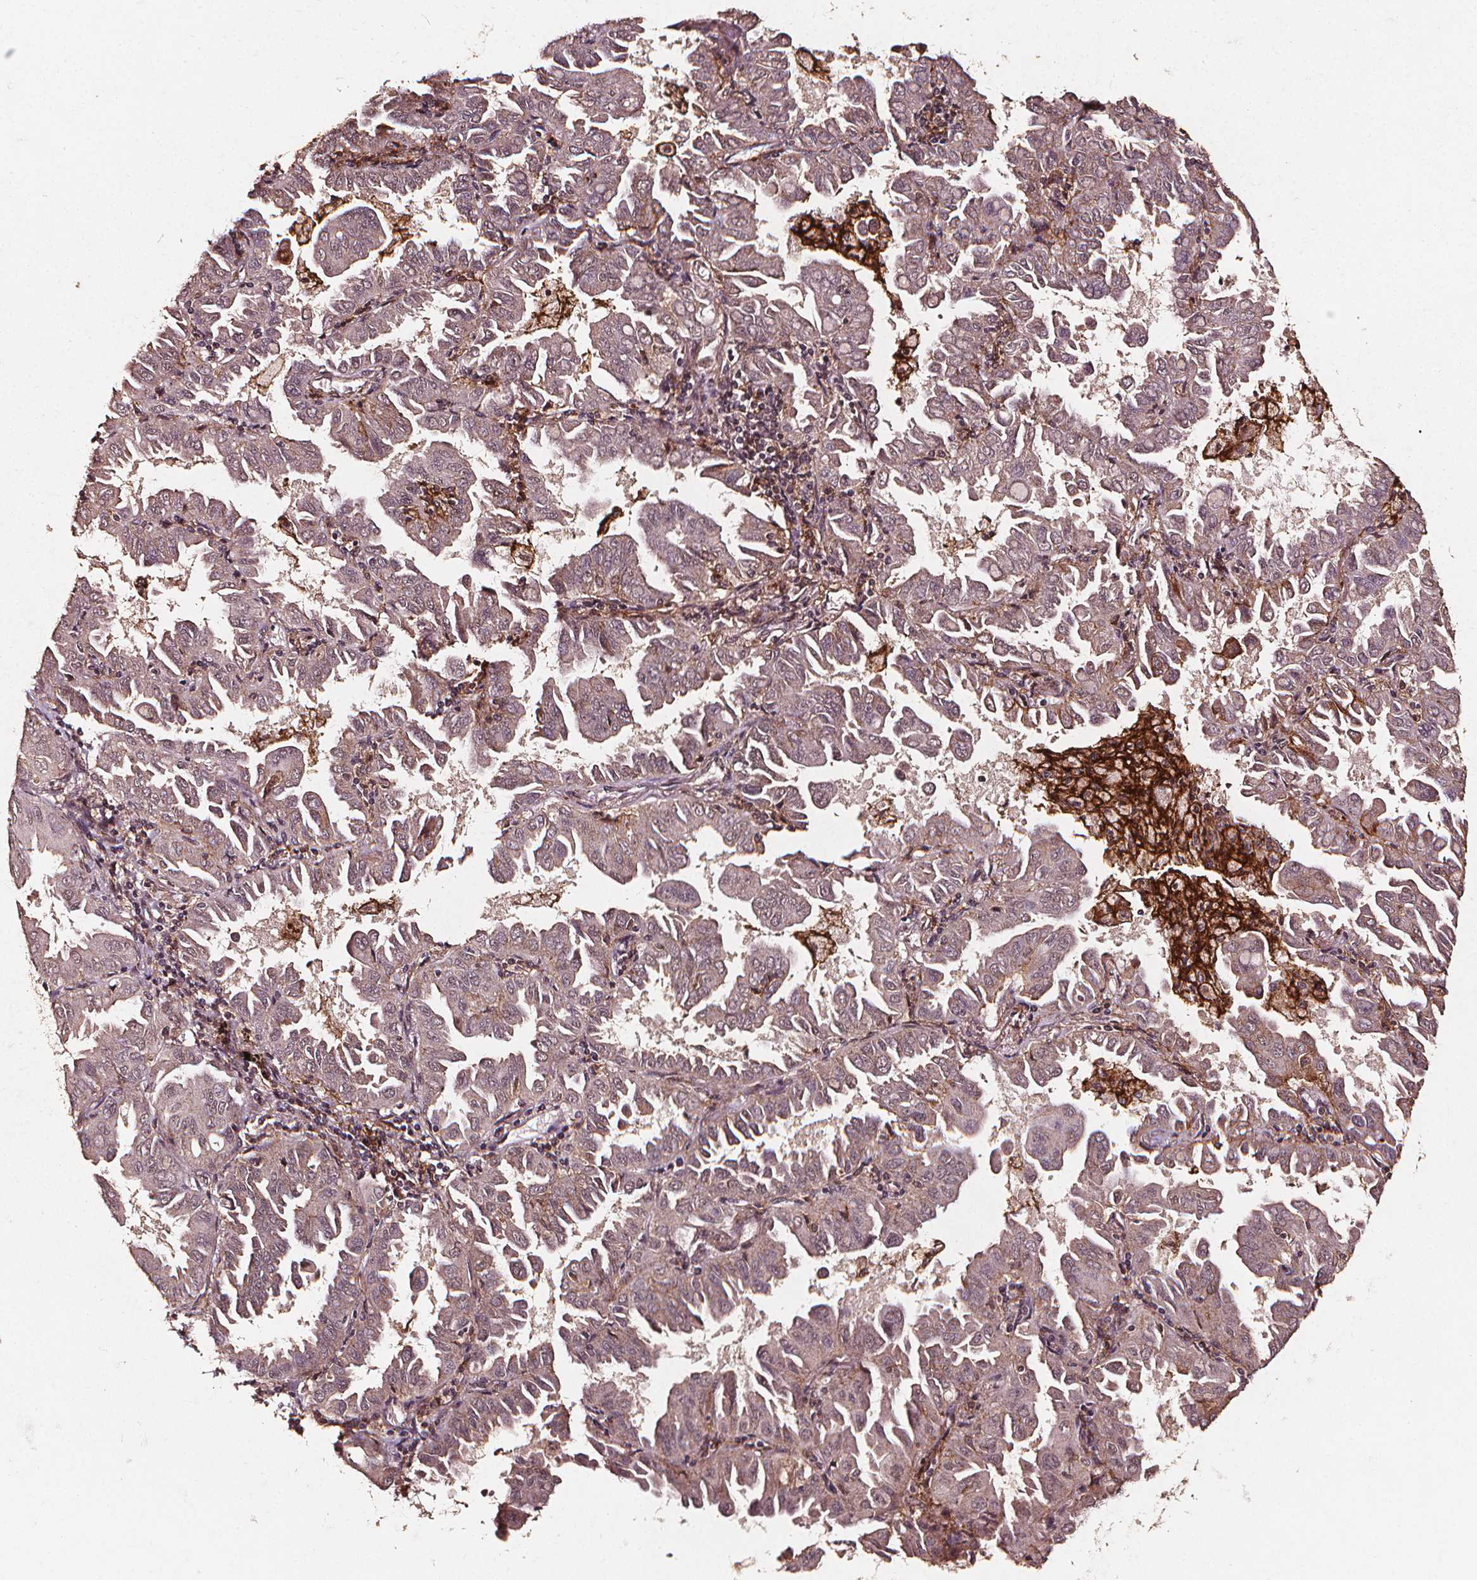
{"staining": {"intensity": "negative", "quantity": "none", "location": "none"}, "tissue": "lung cancer", "cell_type": "Tumor cells", "image_type": "cancer", "snomed": [{"axis": "morphology", "description": "Adenocarcinoma, NOS"}, {"axis": "topography", "description": "Lung"}], "caption": "Tumor cells show no significant positivity in lung cancer.", "gene": "ABCA1", "patient": {"sex": "male", "age": 64}}